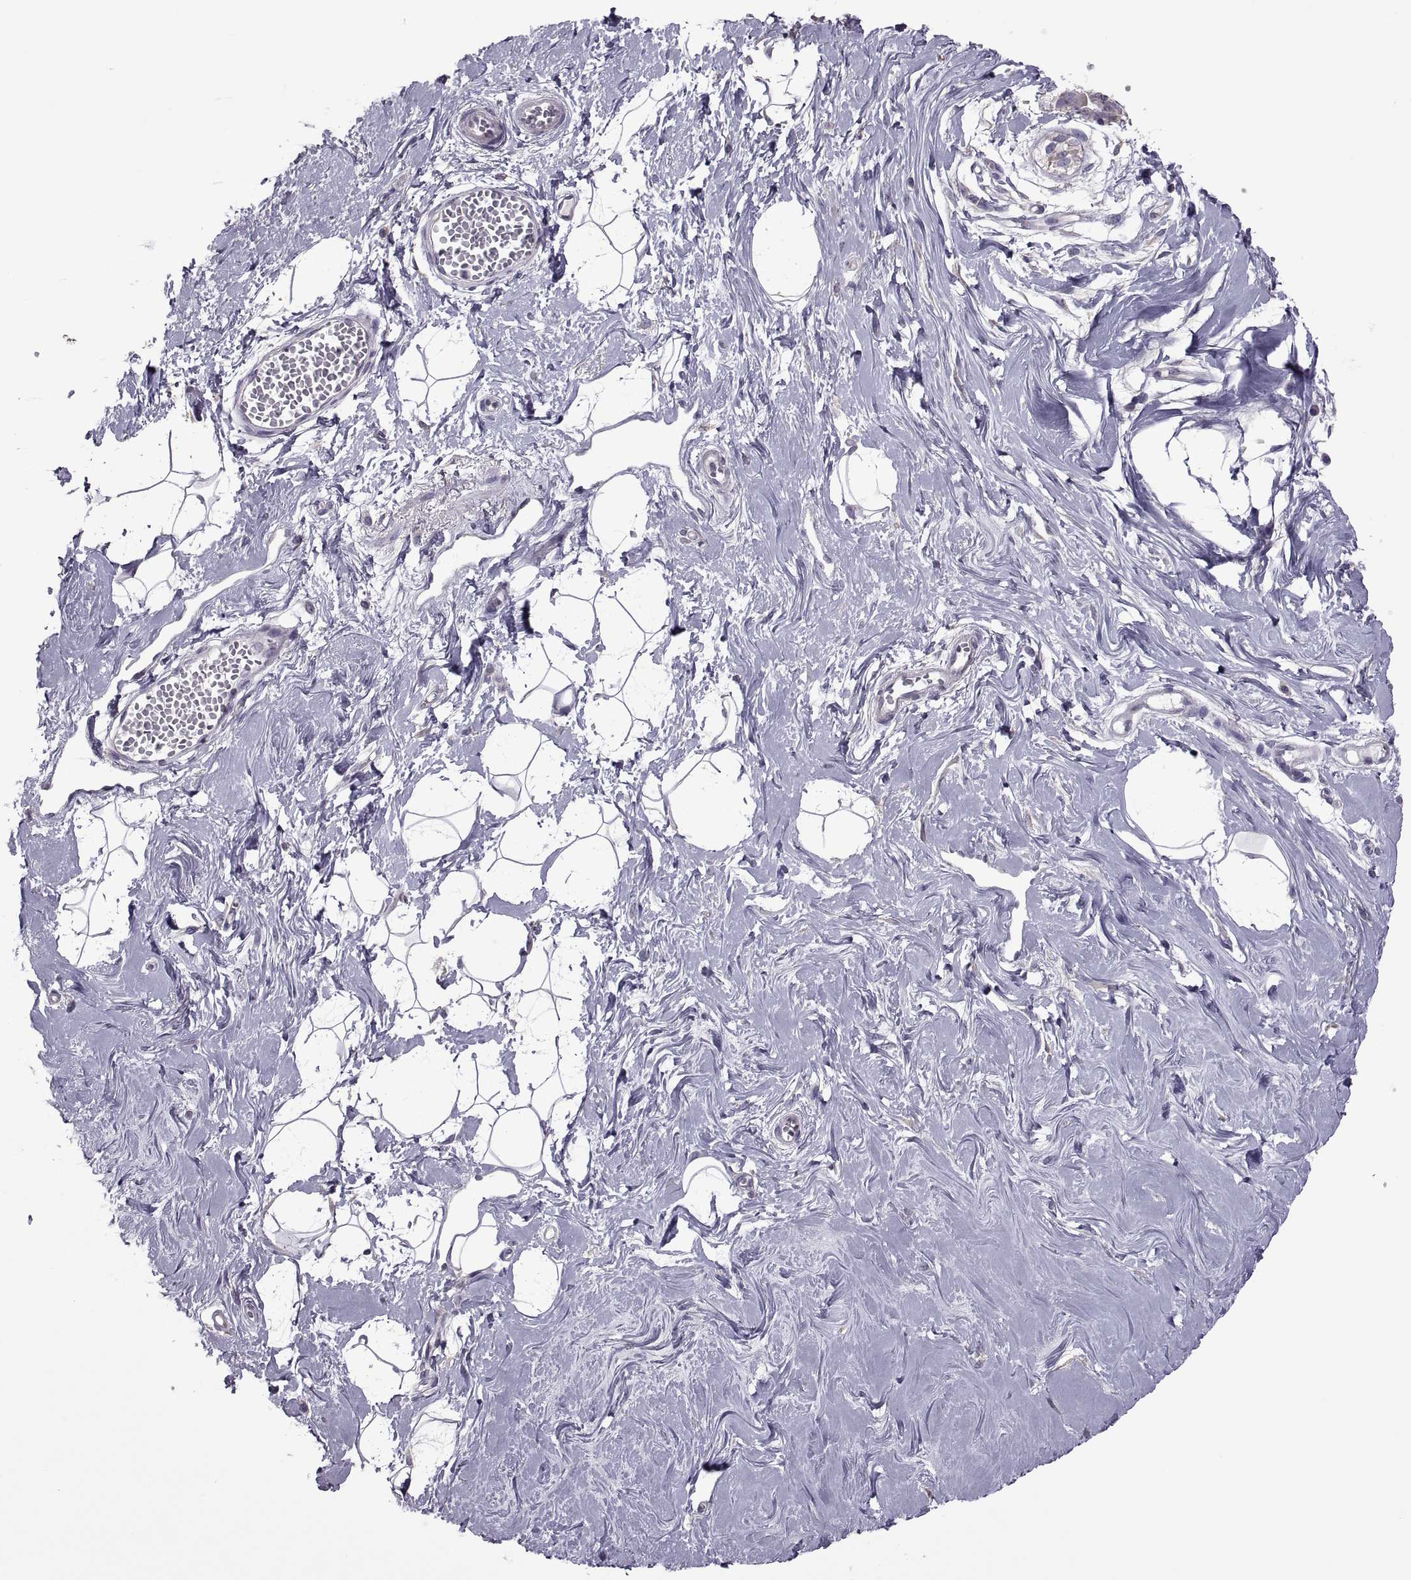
{"staining": {"intensity": "negative", "quantity": "none", "location": "none"}, "tissue": "breast", "cell_type": "Adipocytes", "image_type": "normal", "snomed": [{"axis": "morphology", "description": "Normal tissue, NOS"}, {"axis": "topography", "description": "Breast"}], "caption": "Adipocytes are negative for protein expression in normal human breast. (Stains: DAB immunohistochemistry (IHC) with hematoxylin counter stain, Microscopy: brightfield microscopy at high magnification).", "gene": "PABPC1", "patient": {"sex": "female", "age": 49}}